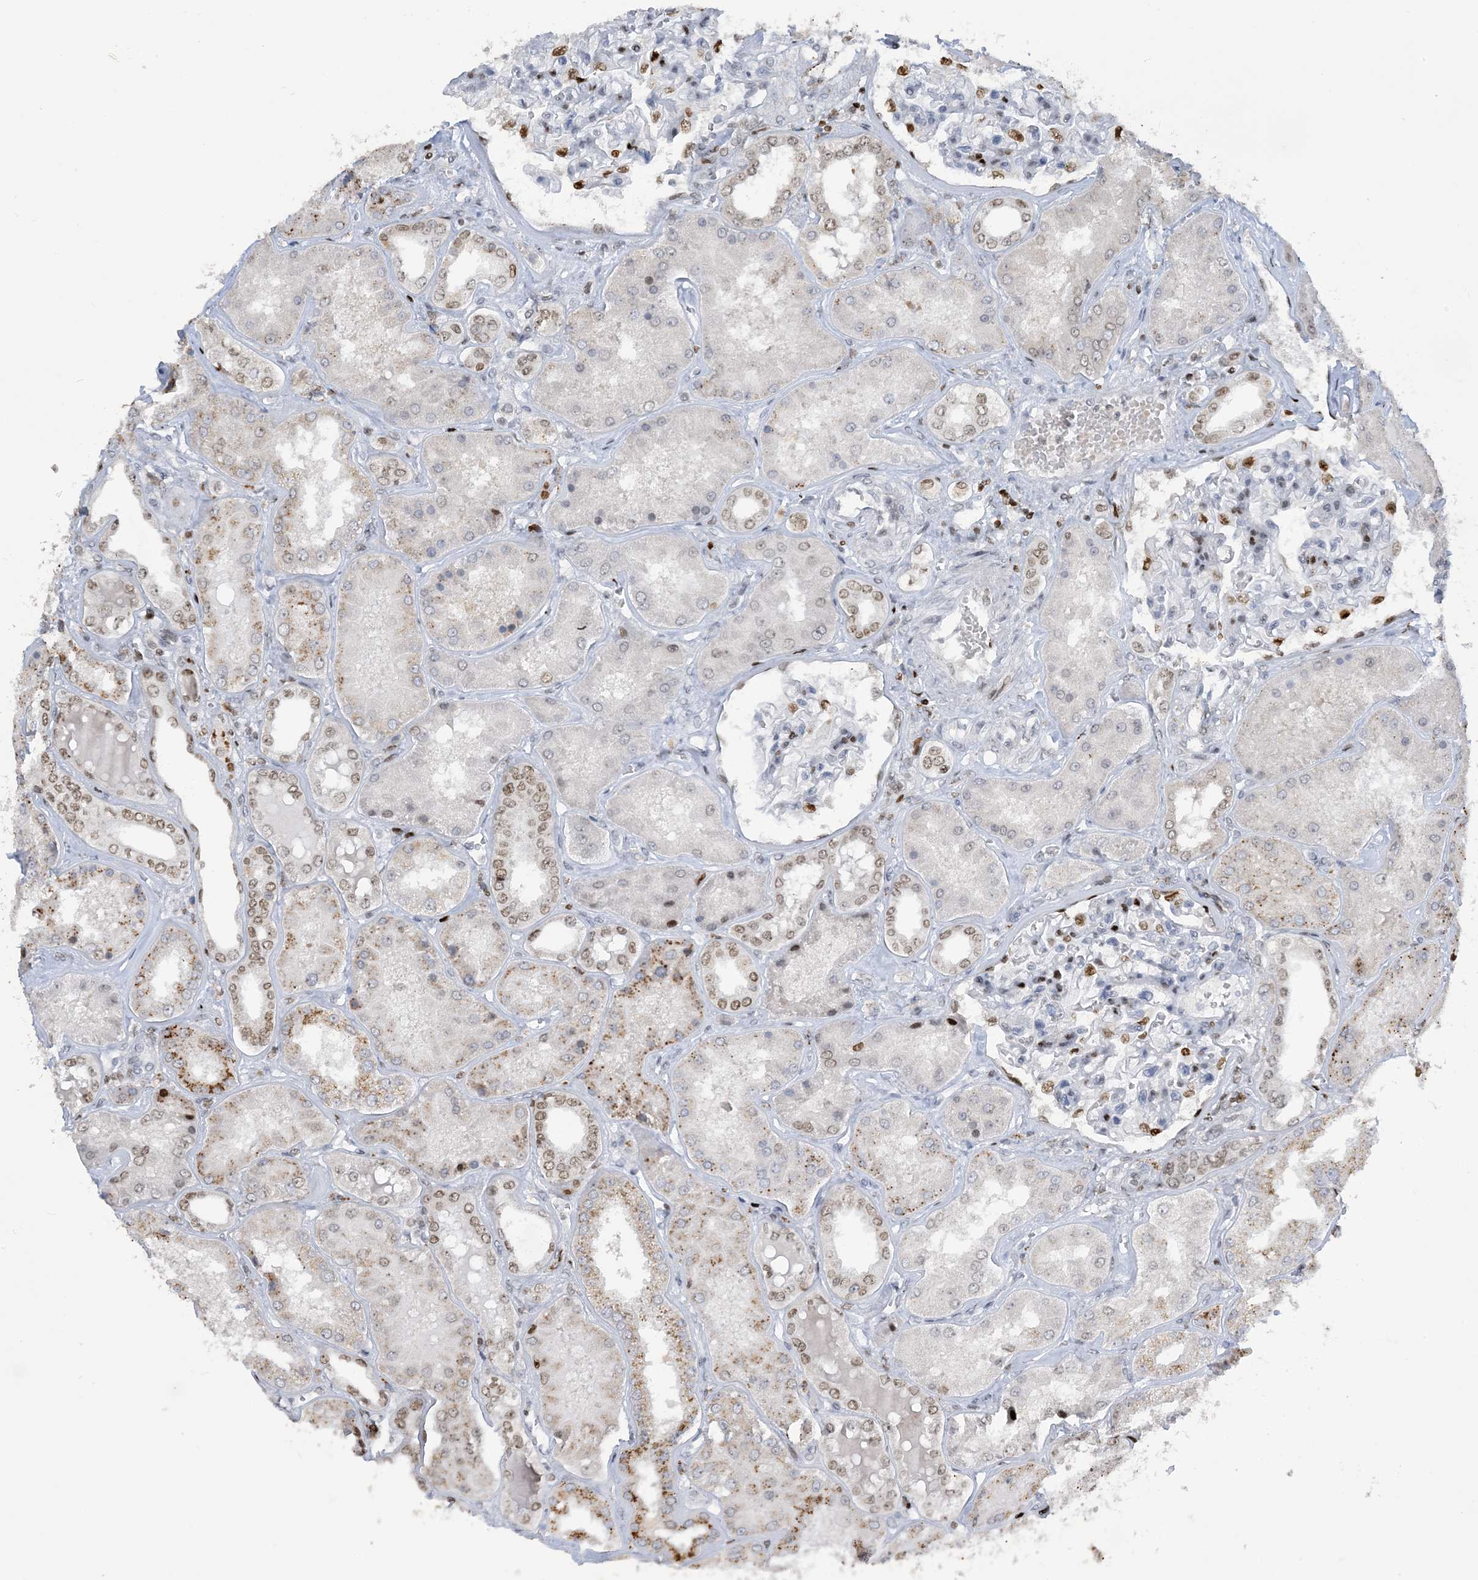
{"staining": {"intensity": "strong", "quantity": "25%-75%", "location": "nuclear"}, "tissue": "kidney", "cell_type": "Cells in glomeruli", "image_type": "normal", "snomed": [{"axis": "morphology", "description": "Normal tissue, NOS"}, {"axis": "topography", "description": "Kidney"}], "caption": "High-power microscopy captured an IHC photomicrograph of normal kidney, revealing strong nuclear expression in about 25%-75% of cells in glomeruli. The staining was performed using DAB (3,3'-diaminobenzidine) to visualize the protein expression in brown, while the nuclei were stained in blue with hematoxylin (Magnification: 20x).", "gene": "SLC25A53", "patient": {"sex": "female", "age": 56}}